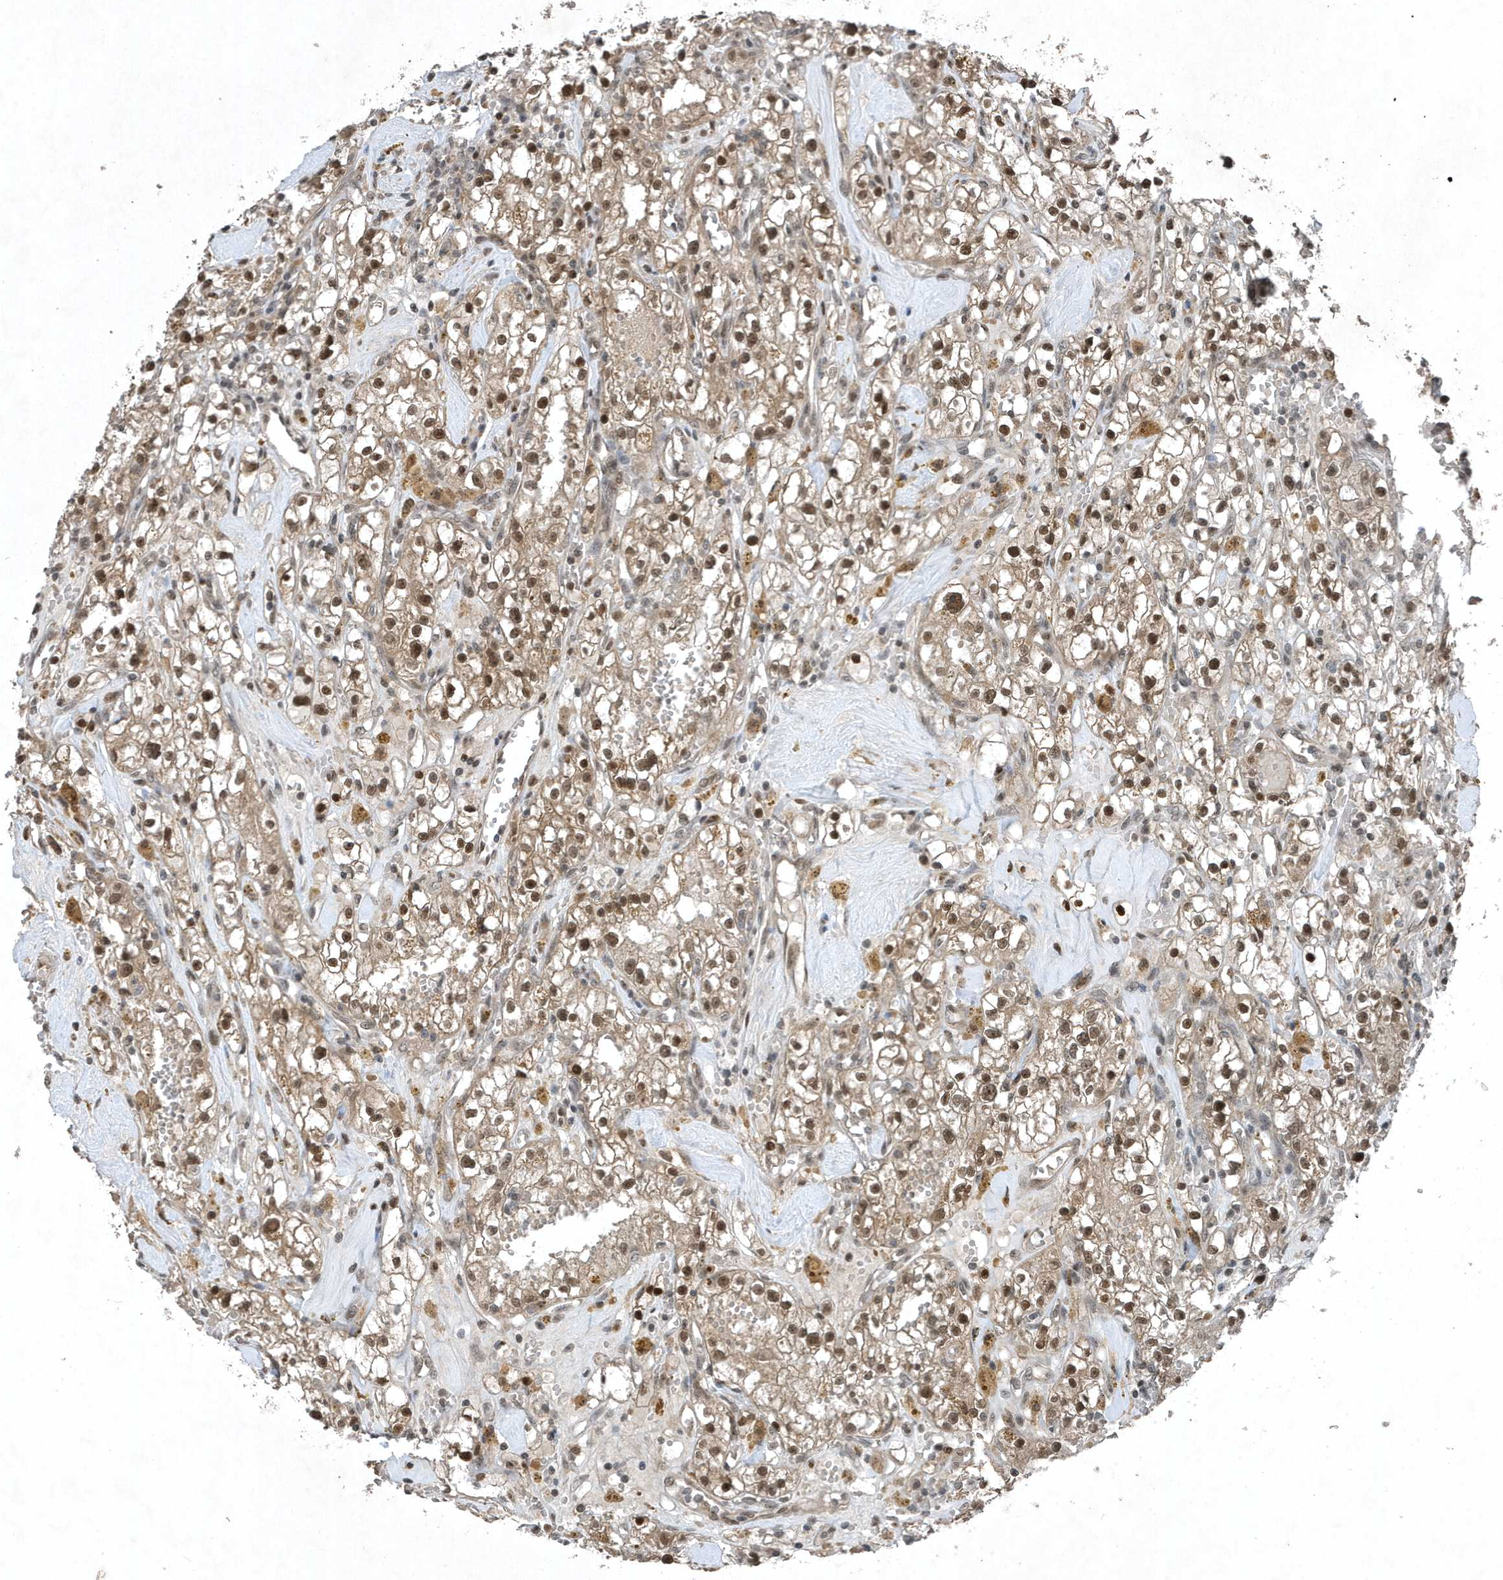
{"staining": {"intensity": "moderate", "quantity": ">75%", "location": "cytoplasmic/membranous,nuclear"}, "tissue": "renal cancer", "cell_type": "Tumor cells", "image_type": "cancer", "snomed": [{"axis": "morphology", "description": "Adenocarcinoma, NOS"}, {"axis": "topography", "description": "Kidney"}], "caption": "This is a micrograph of immunohistochemistry (IHC) staining of renal cancer, which shows moderate staining in the cytoplasmic/membranous and nuclear of tumor cells.", "gene": "HSPA1A", "patient": {"sex": "male", "age": 56}}